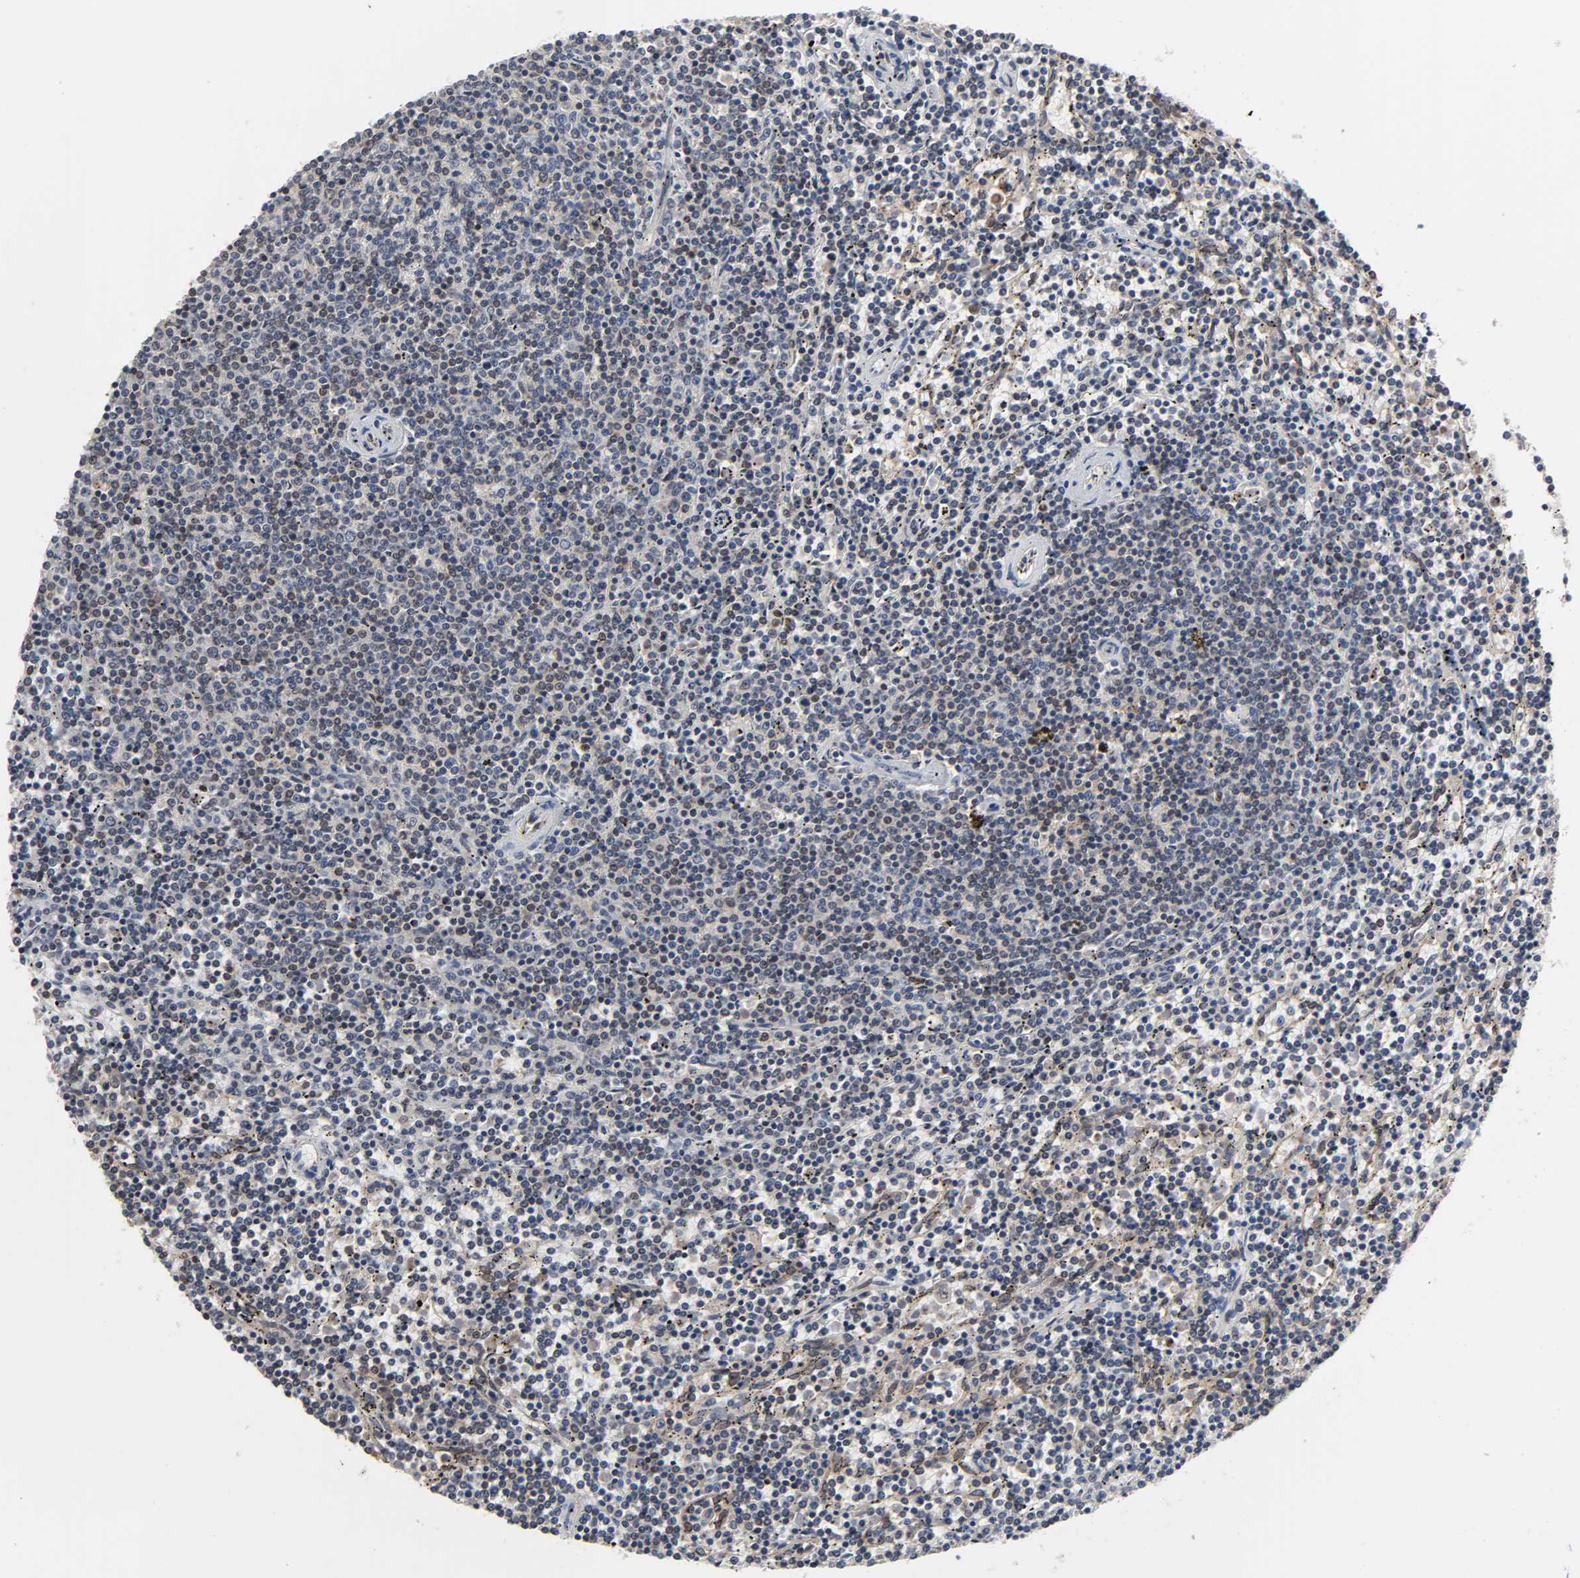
{"staining": {"intensity": "weak", "quantity": "25%-75%", "location": "nuclear"}, "tissue": "lymphoma", "cell_type": "Tumor cells", "image_type": "cancer", "snomed": [{"axis": "morphology", "description": "Malignant lymphoma, non-Hodgkin's type, Low grade"}, {"axis": "topography", "description": "Spleen"}], "caption": "A brown stain shows weak nuclear expression of a protein in human lymphoma tumor cells.", "gene": "CCDC175", "patient": {"sex": "female", "age": 50}}